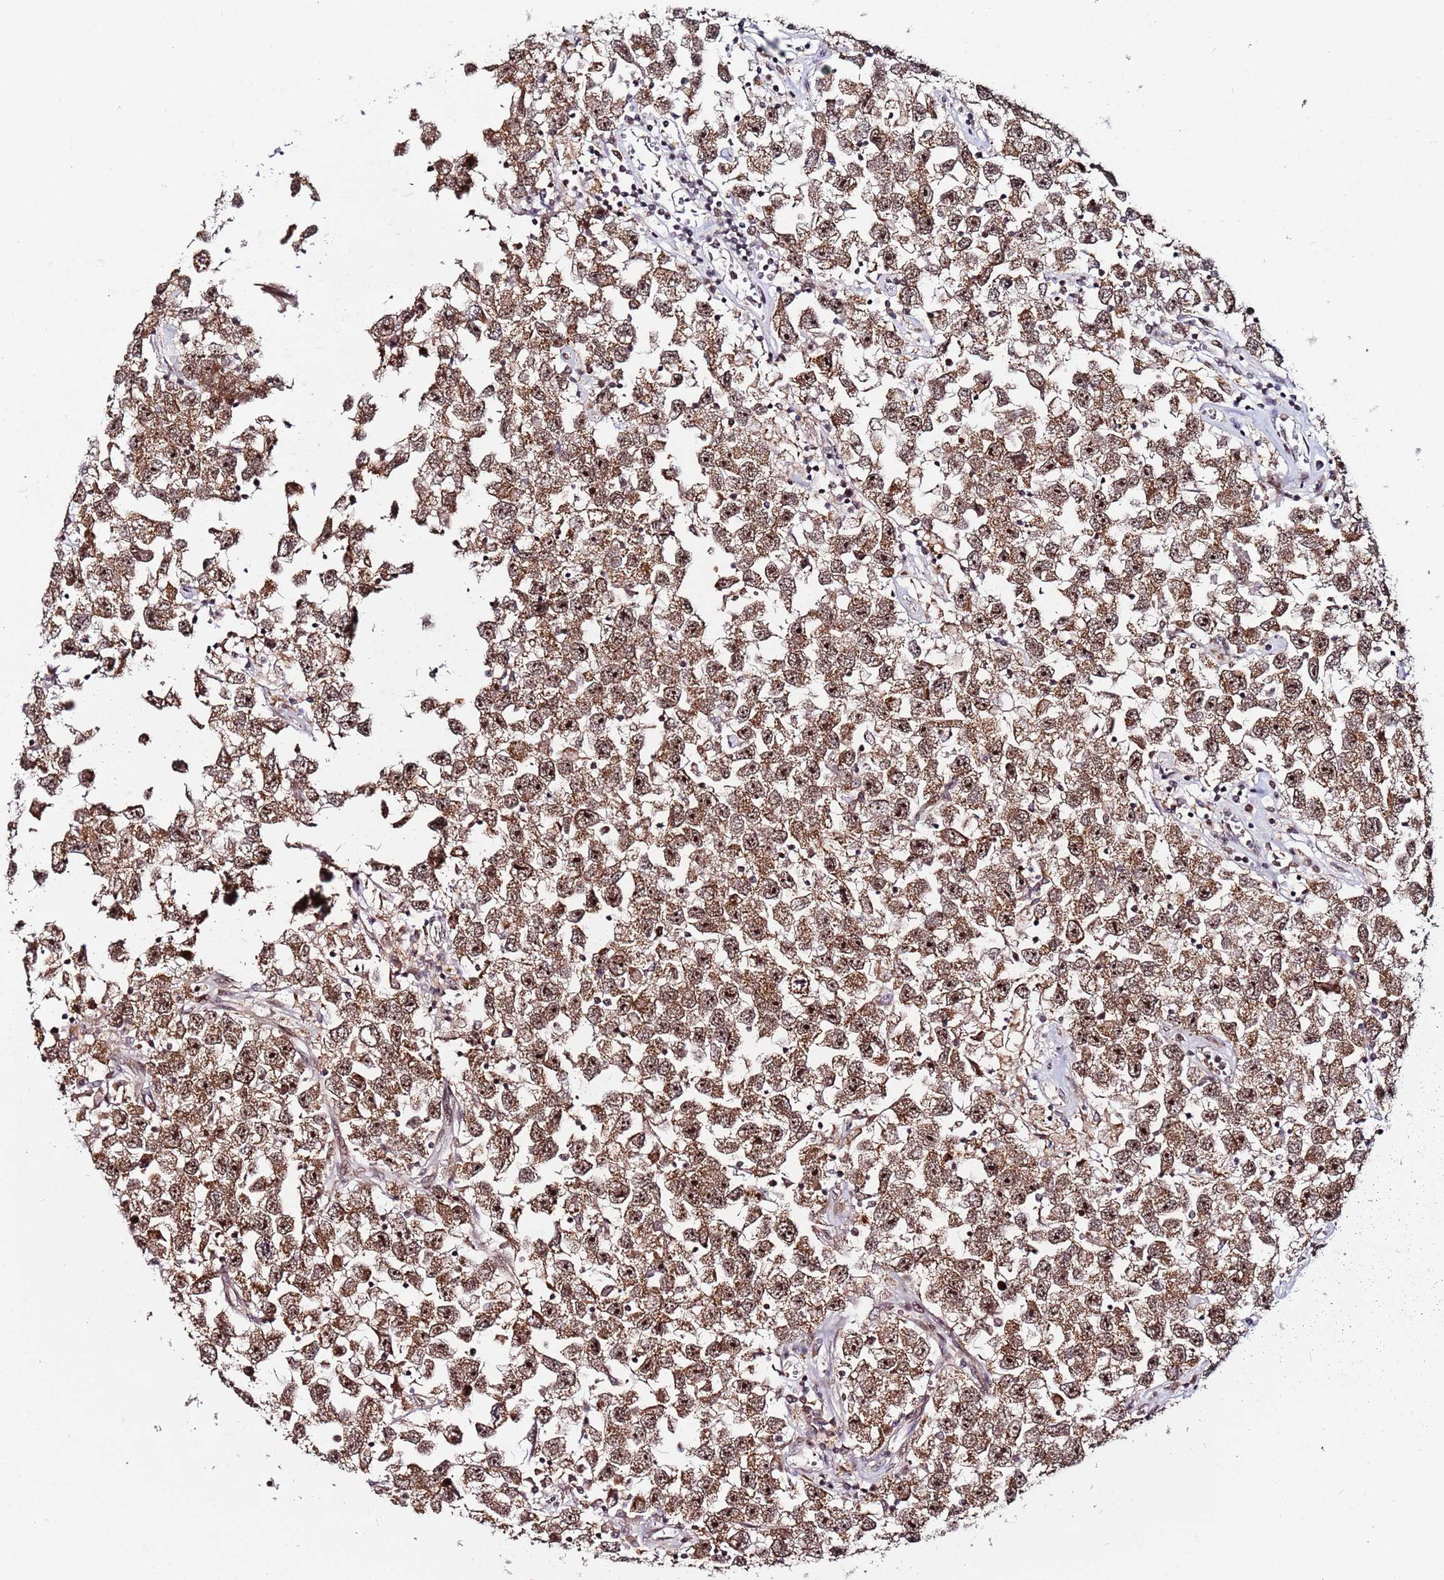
{"staining": {"intensity": "moderate", "quantity": ">75%", "location": "cytoplasmic/membranous,nuclear"}, "tissue": "testis cancer", "cell_type": "Tumor cells", "image_type": "cancer", "snomed": [{"axis": "morphology", "description": "Seminoma, NOS"}, {"axis": "topography", "description": "Testis"}], "caption": "Moderate cytoplasmic/membranous and nuclear staining for a protein is seen in approximately >75% of tumor cells of testis seminoma using immunohistochemistry.", "gene": "PPM1H", "patient": {"sex": "male", "age": 26}}